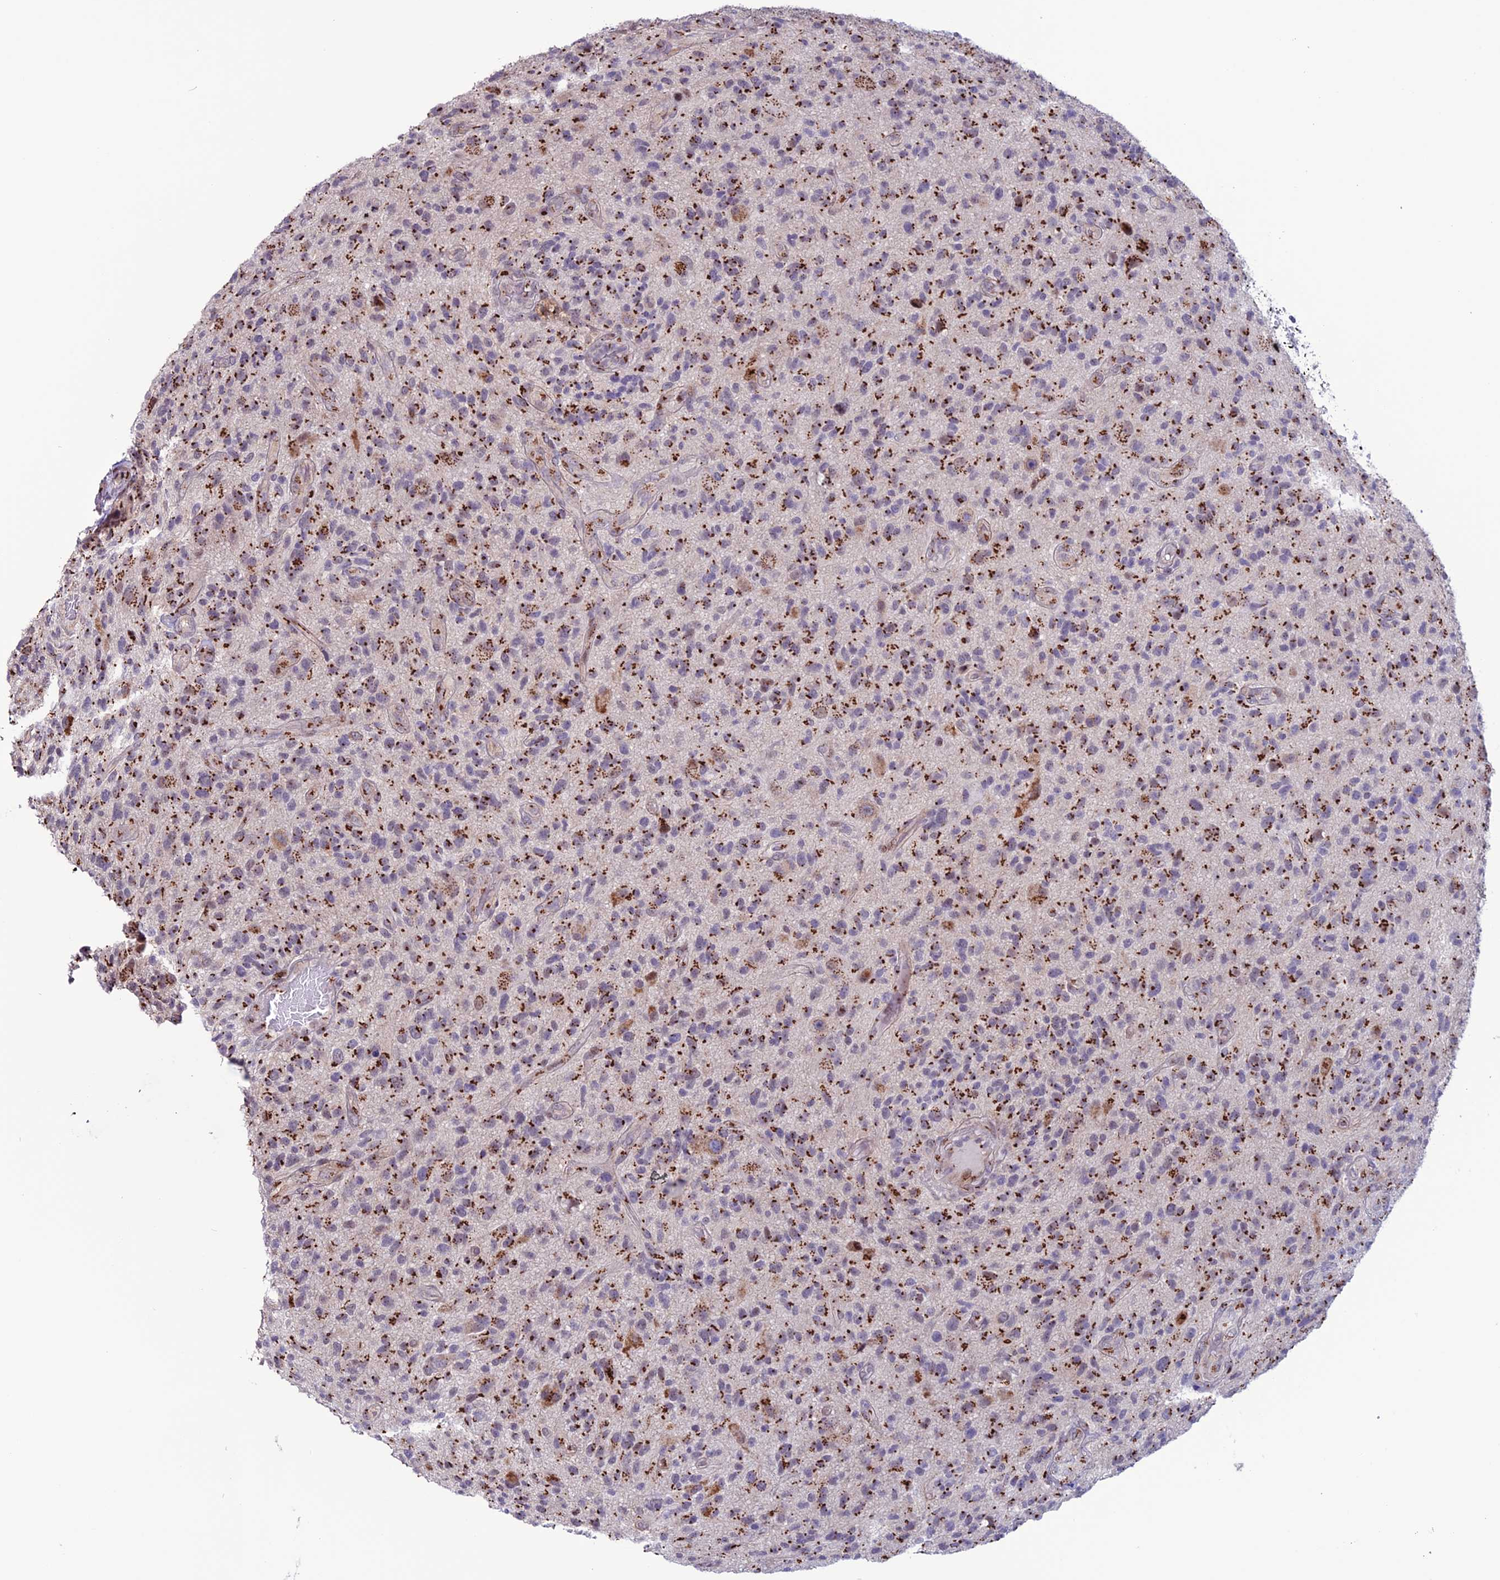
{"staining": {"intensity": "strong", "quantity": ">75%", "location": "cytoplasmic/membranous"}, "tissue": "glioma", "cell_type": "Tumor cells", "image_type": "cancer", "snomed": [{"axis": "morphology", "description": "Glioma, malignant, High grade"}, {"axis": "topography", "description": "Brain"}], "caption": "Human malignant glioma (high-grade) stained for a protein (brown) displays strong cytoplasmic/membranous positive positivity in about >75% of tumor cells.", "gene": "PLEKHA4", "patient": {"sex": "male", "age": 47}}